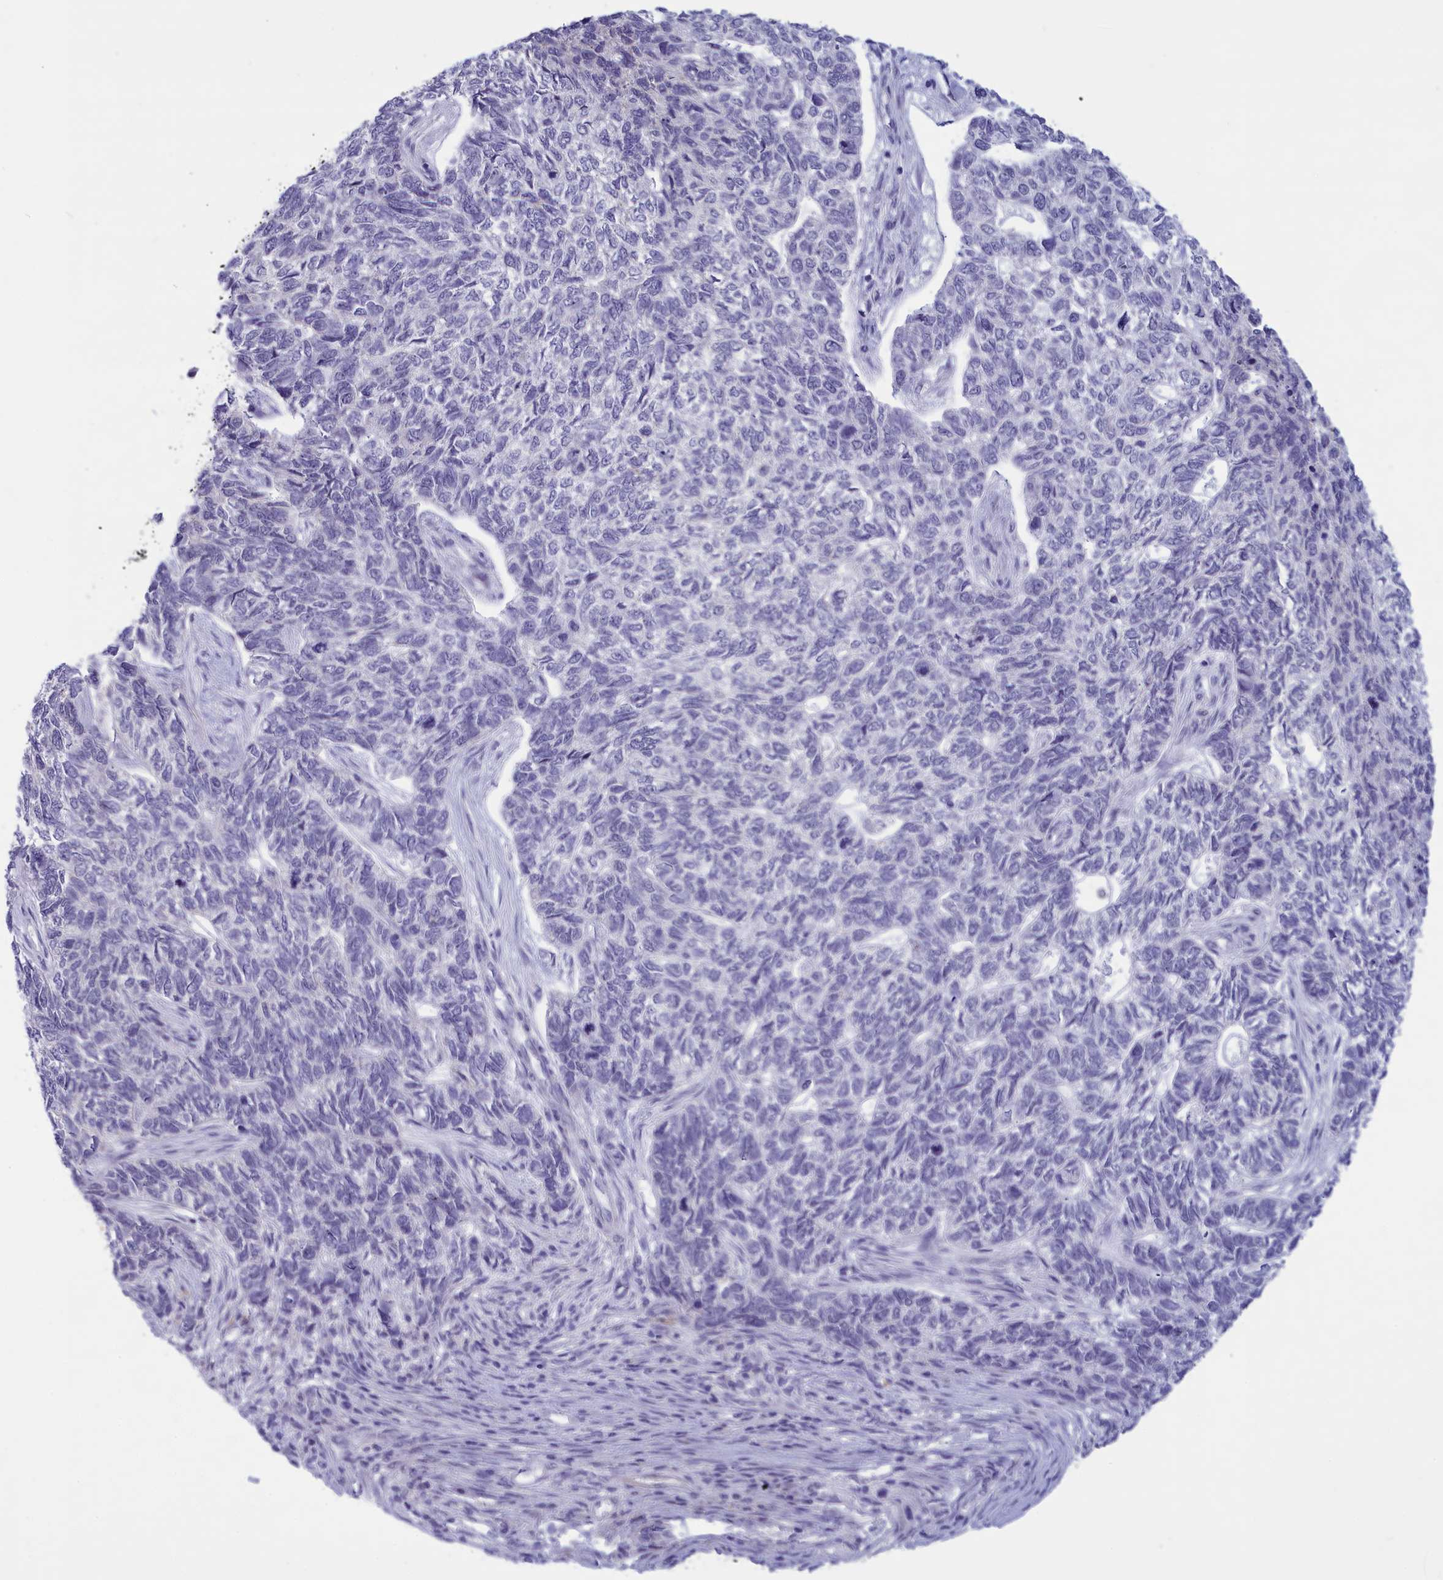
{"staining": {"intensity": "negative", "quantity": "none", "location": "none"}, "tissue": "skin cancer", "cell_type": "Tumor cells", "image_type": "cancer", "snomed": [{"axis": "morphology", "description": "Basal cell carcinoma"}, {"axis": "topography", "description": "Skin"}], "caption": "Skin cancer was stained to show a protein in brown. There is no significant positivity in tumor cells.", "gene": "ELOA2", "patient": {"sex": "female", "age": 65}}